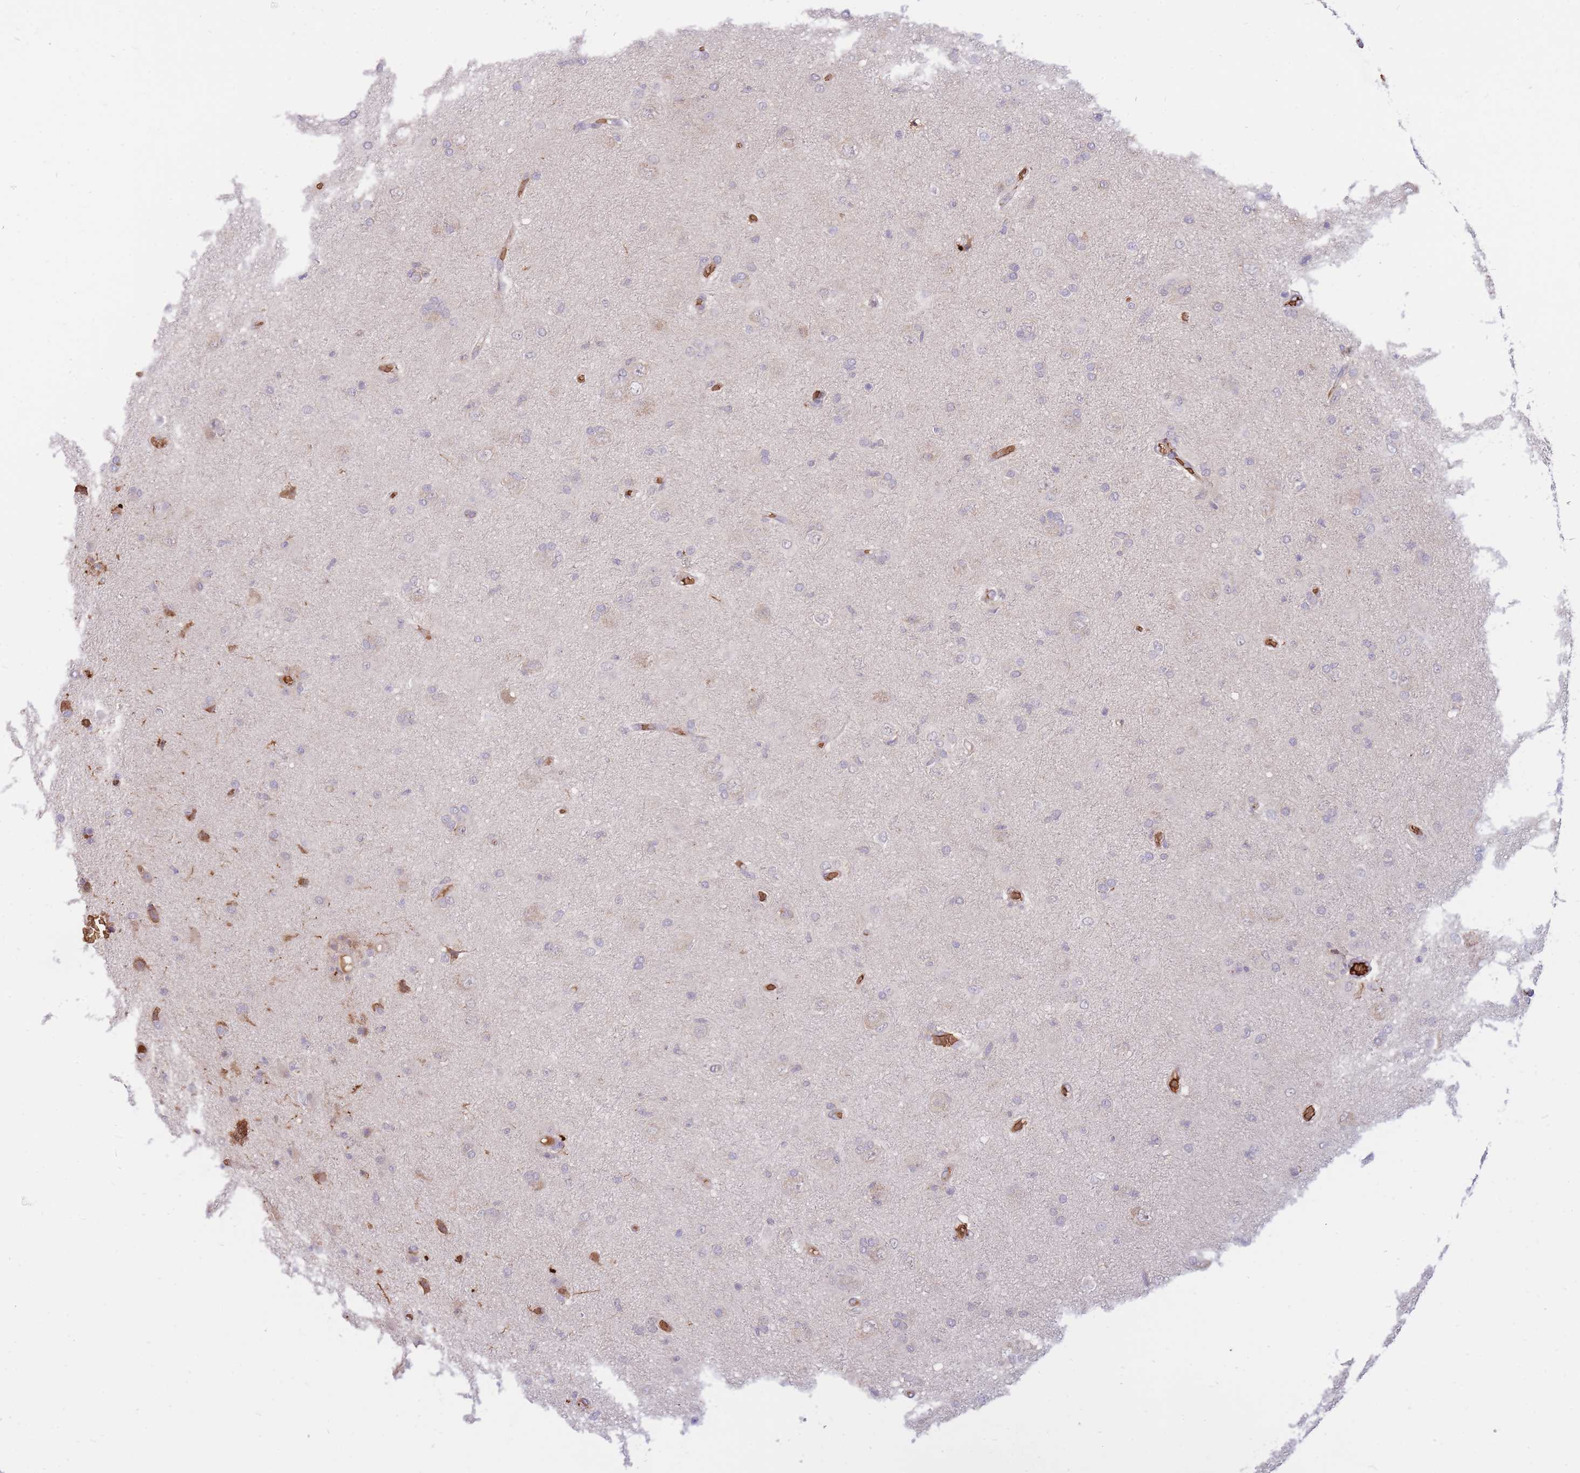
{"staining": {"intensity": "negative", "quantity": "none", "location": "none"}, "tissue": "glioma", "cell_type": "Tumor cells", "image_type": "cancer", "snomed": [{"axis": "morphology", "description": "Glioma, malignant, High grade"}, {"axis": "topography", "description": "Brain"}], "caption": "This is an IHC micrograph of human malignant glioma (high-grade). There is no positivity in tumor cells.", "gene": "ATP10D", "patient": {"sex": "female", "age": 57}}